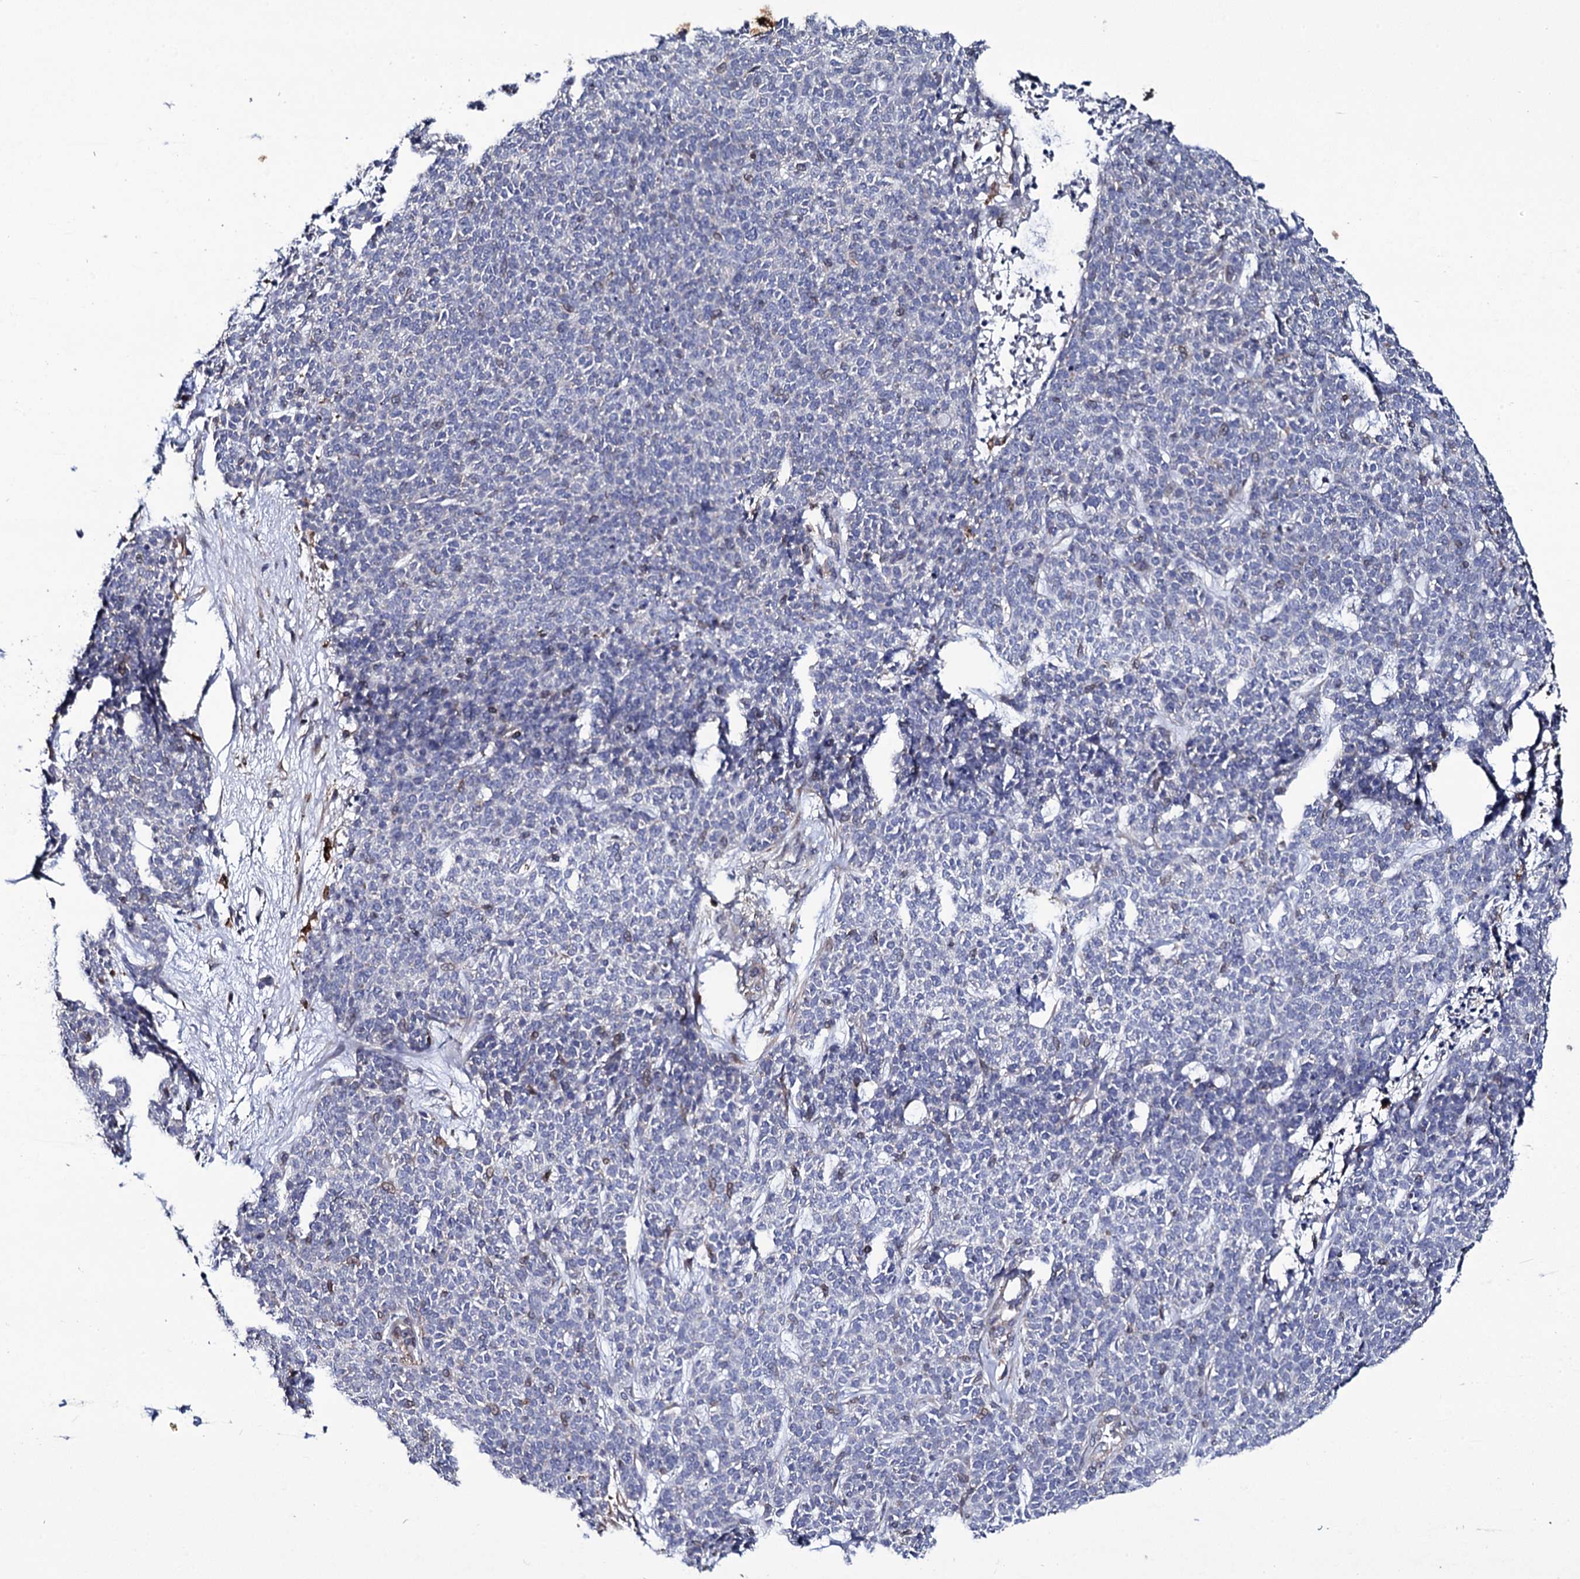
{"staining": {"intensity": "negative", "quantity": "none", "location": "none"}, "tissue": "skin cancer", "cell_type": "Tumor cells", "image_type": "cancer", "snomed": [{"axis": "morphology", "description": "Basal cell carcinoma"}, {"axis": "topography", "description": "Skin"}], "caption": "An image of skin cancer stained for a protein displays no brown staining in tumor cells. (DAB immunohistochemistry with hematoxylin counter stain).", "gene": "TTC23", "patient": {"sex": "female", "age": 84}}